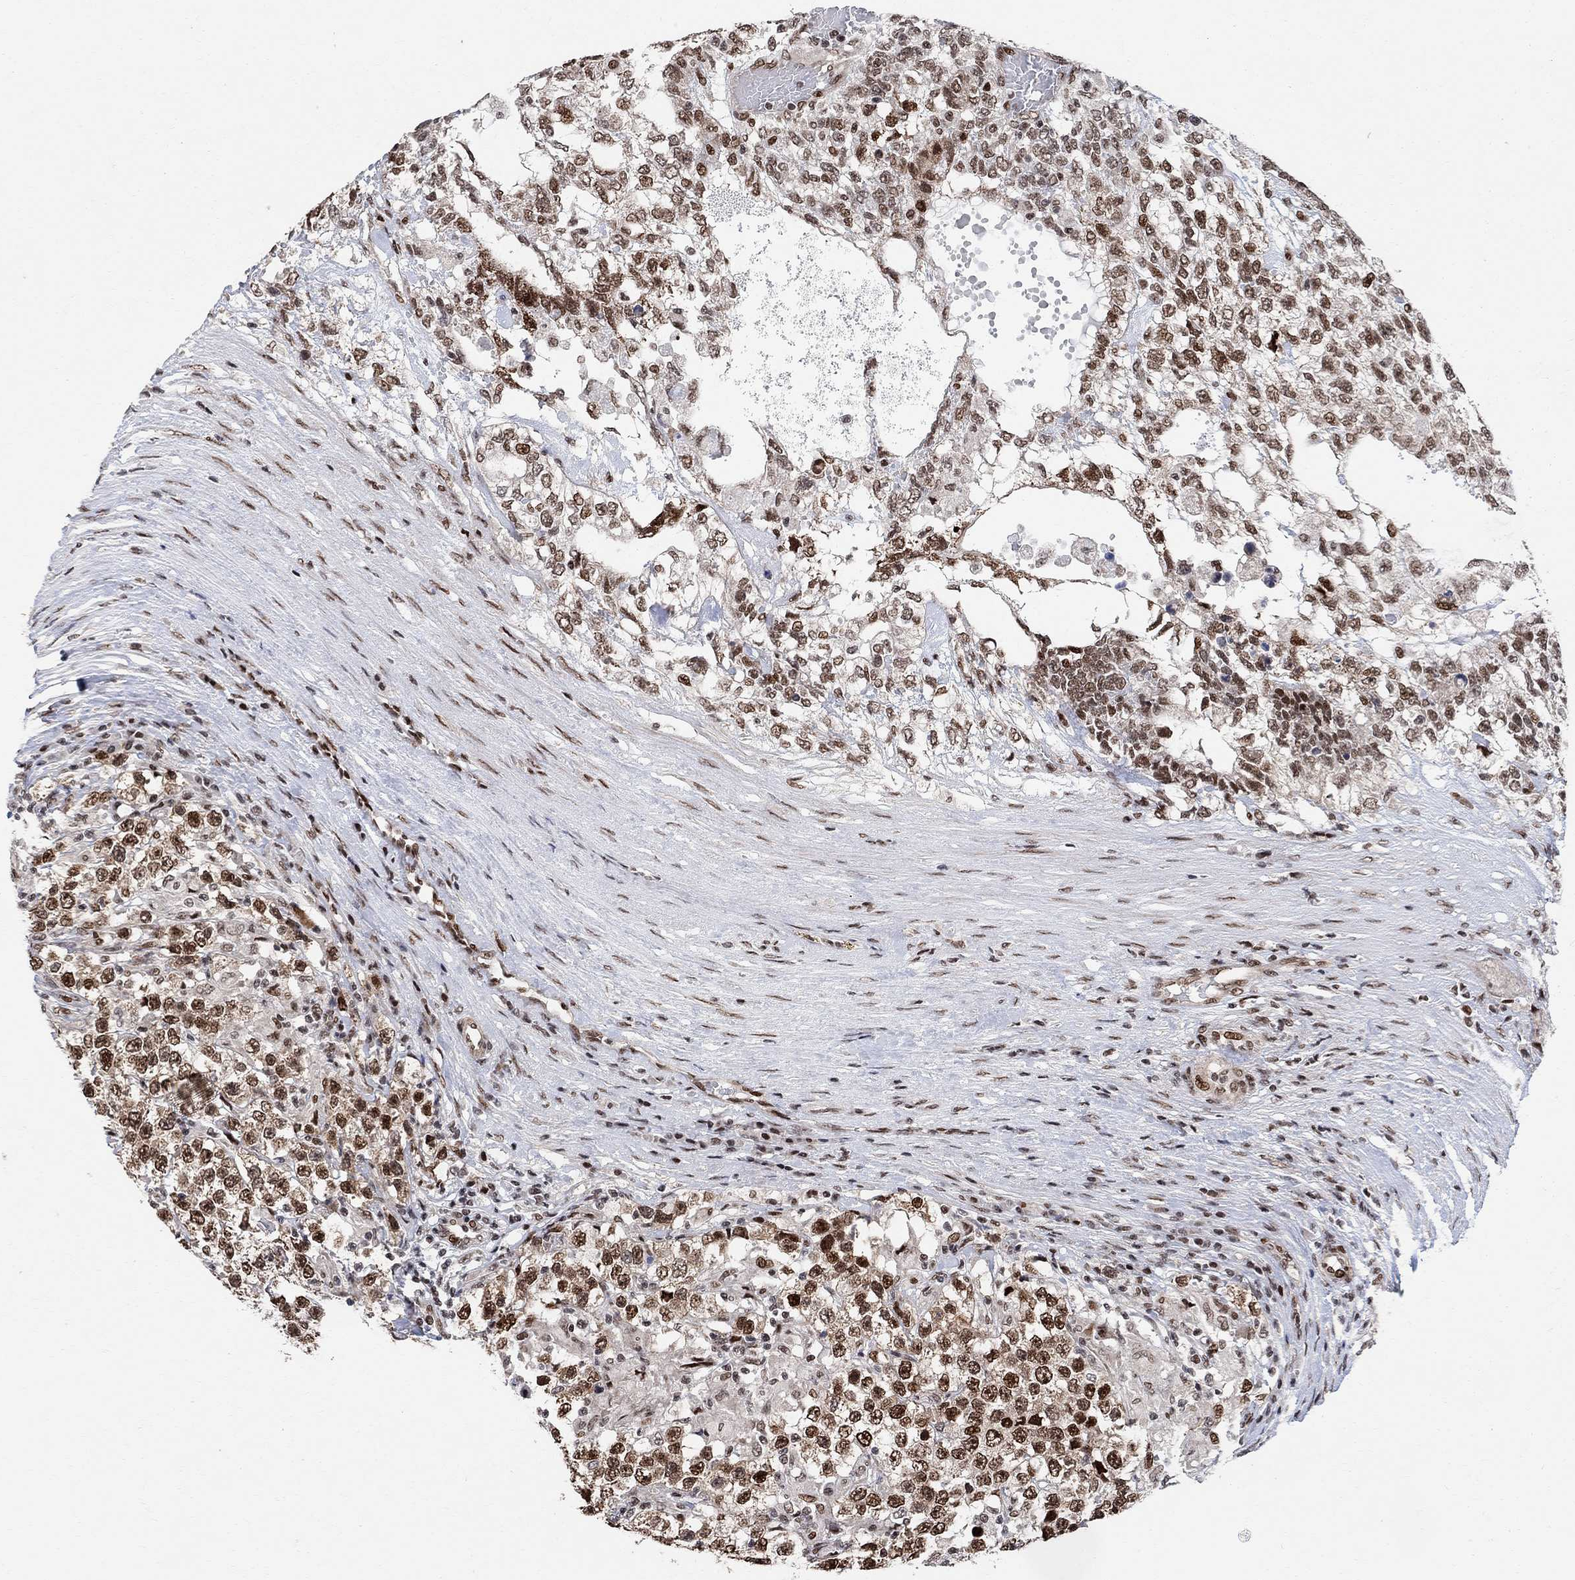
{"staining": {"intensity": "strong", "quantity": "25%-75%", "location": "nuclear"}, "tissue": "testis cancer", "cell_type": "Tumor cells", "image_type": "cancer", "snomed": [{"axis": "morphology", "description": "Seminoma, NOS"}, {"axis": "morphology", "description": "Carcinoma, Embryonal, NOS"}, {"axis": "topography", "description": "Testis"}], "caption": "Testis embryonal carcinoma stained for a protein (brown) reveals strong nuclear positive expression in about 25%-75% of tumor cells.", "gene": "E4F1", "patient": {"sex": "male", "age": 41}}